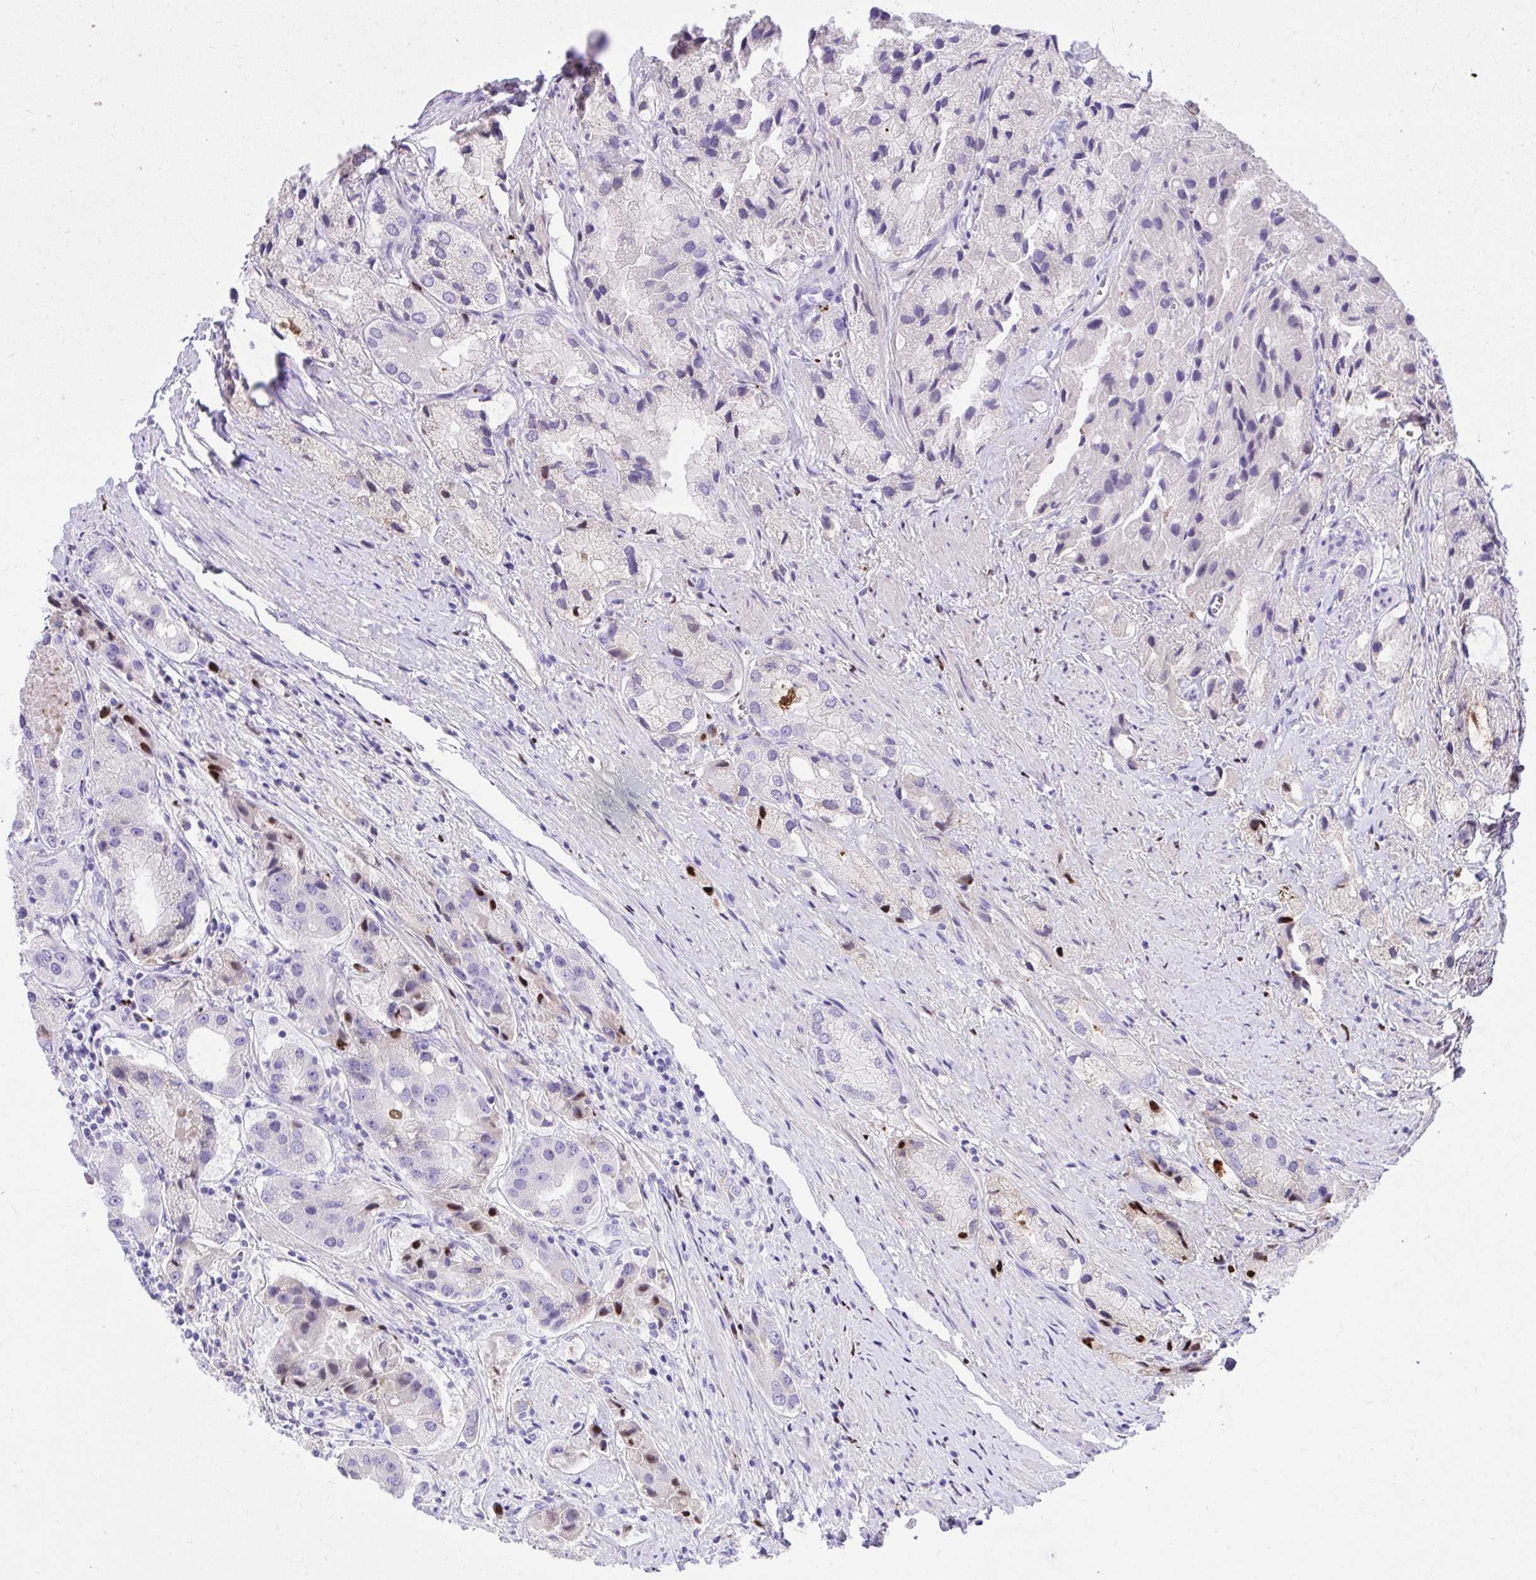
{"staining": {"intensity": "negative", "quantity": "none", "location": "none"}, "tissue": "prostate cancer", "cell_type": "Tumor cells", "image_type": "cancer", "snomed": [{"axis": "morphology", "description": "Adenocarcinoma, Low grade"}, {"axis": "topography", "description": "Prostate"}], "caption": "Tumor cells are negative for brown protein staining in prostate cancer.", "gene": "HRG", "patient": {"sex": "male", "age": 69}}